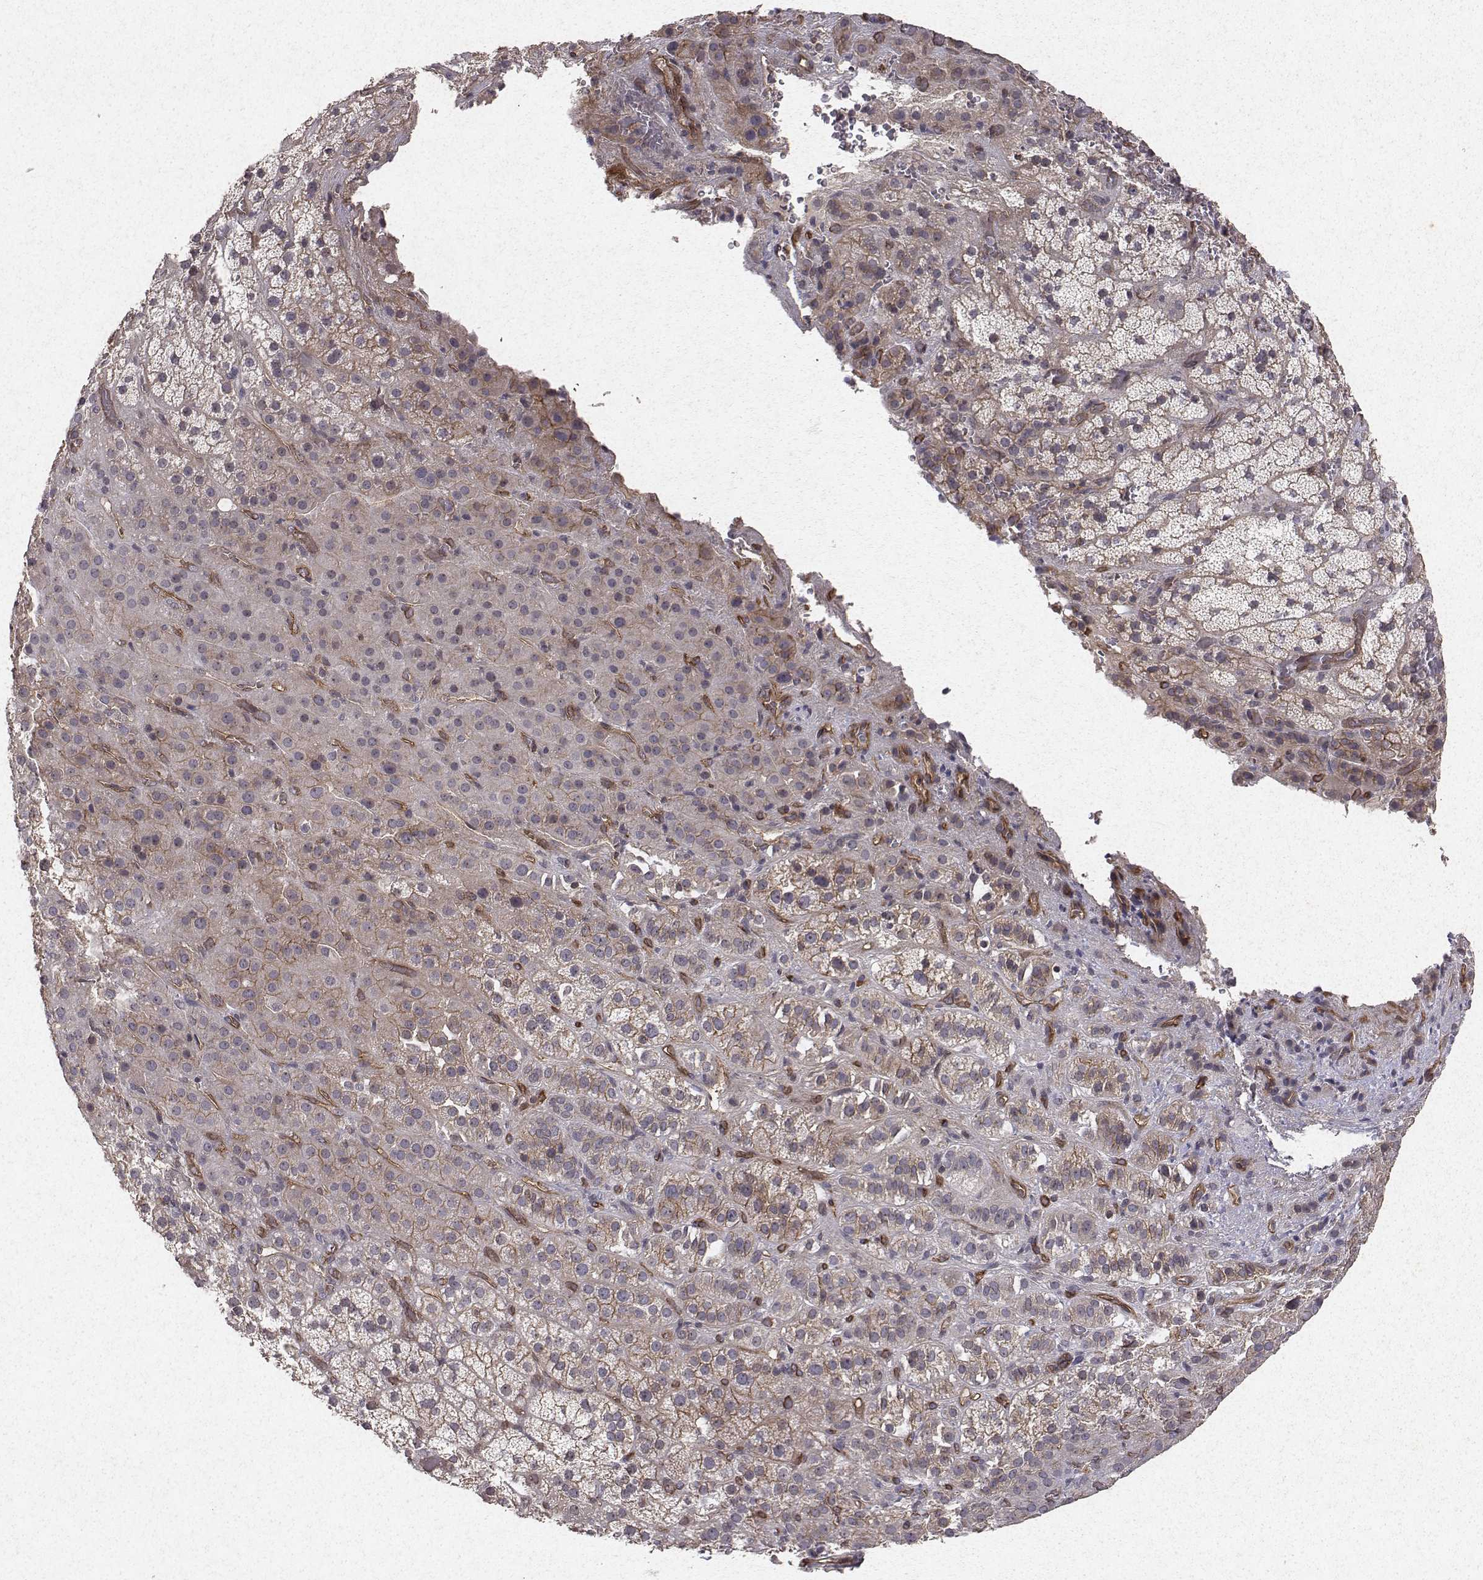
{"staining": {"intensity": "weak", "quantity": "<25%", "location": "cytoplasmic/membranous"}, "tissue": "adrenal gland", "cell_type": "Glandular cells", "image_type": "normal", "snomed": [{"axis": "morphology", "description": "Normal tissue, NOS"}, {"axis": "topography", "description": "Adrenal gland"}], "caption": "IHC image of unremarkable human adrenal gland stained for a protein (brown), which shows no expression in glandular cells. (DAB immunohistochemistry (IHC), high magnification).", "gene": "PTPRG", "patient": {"sex": "male", "age": 57}}